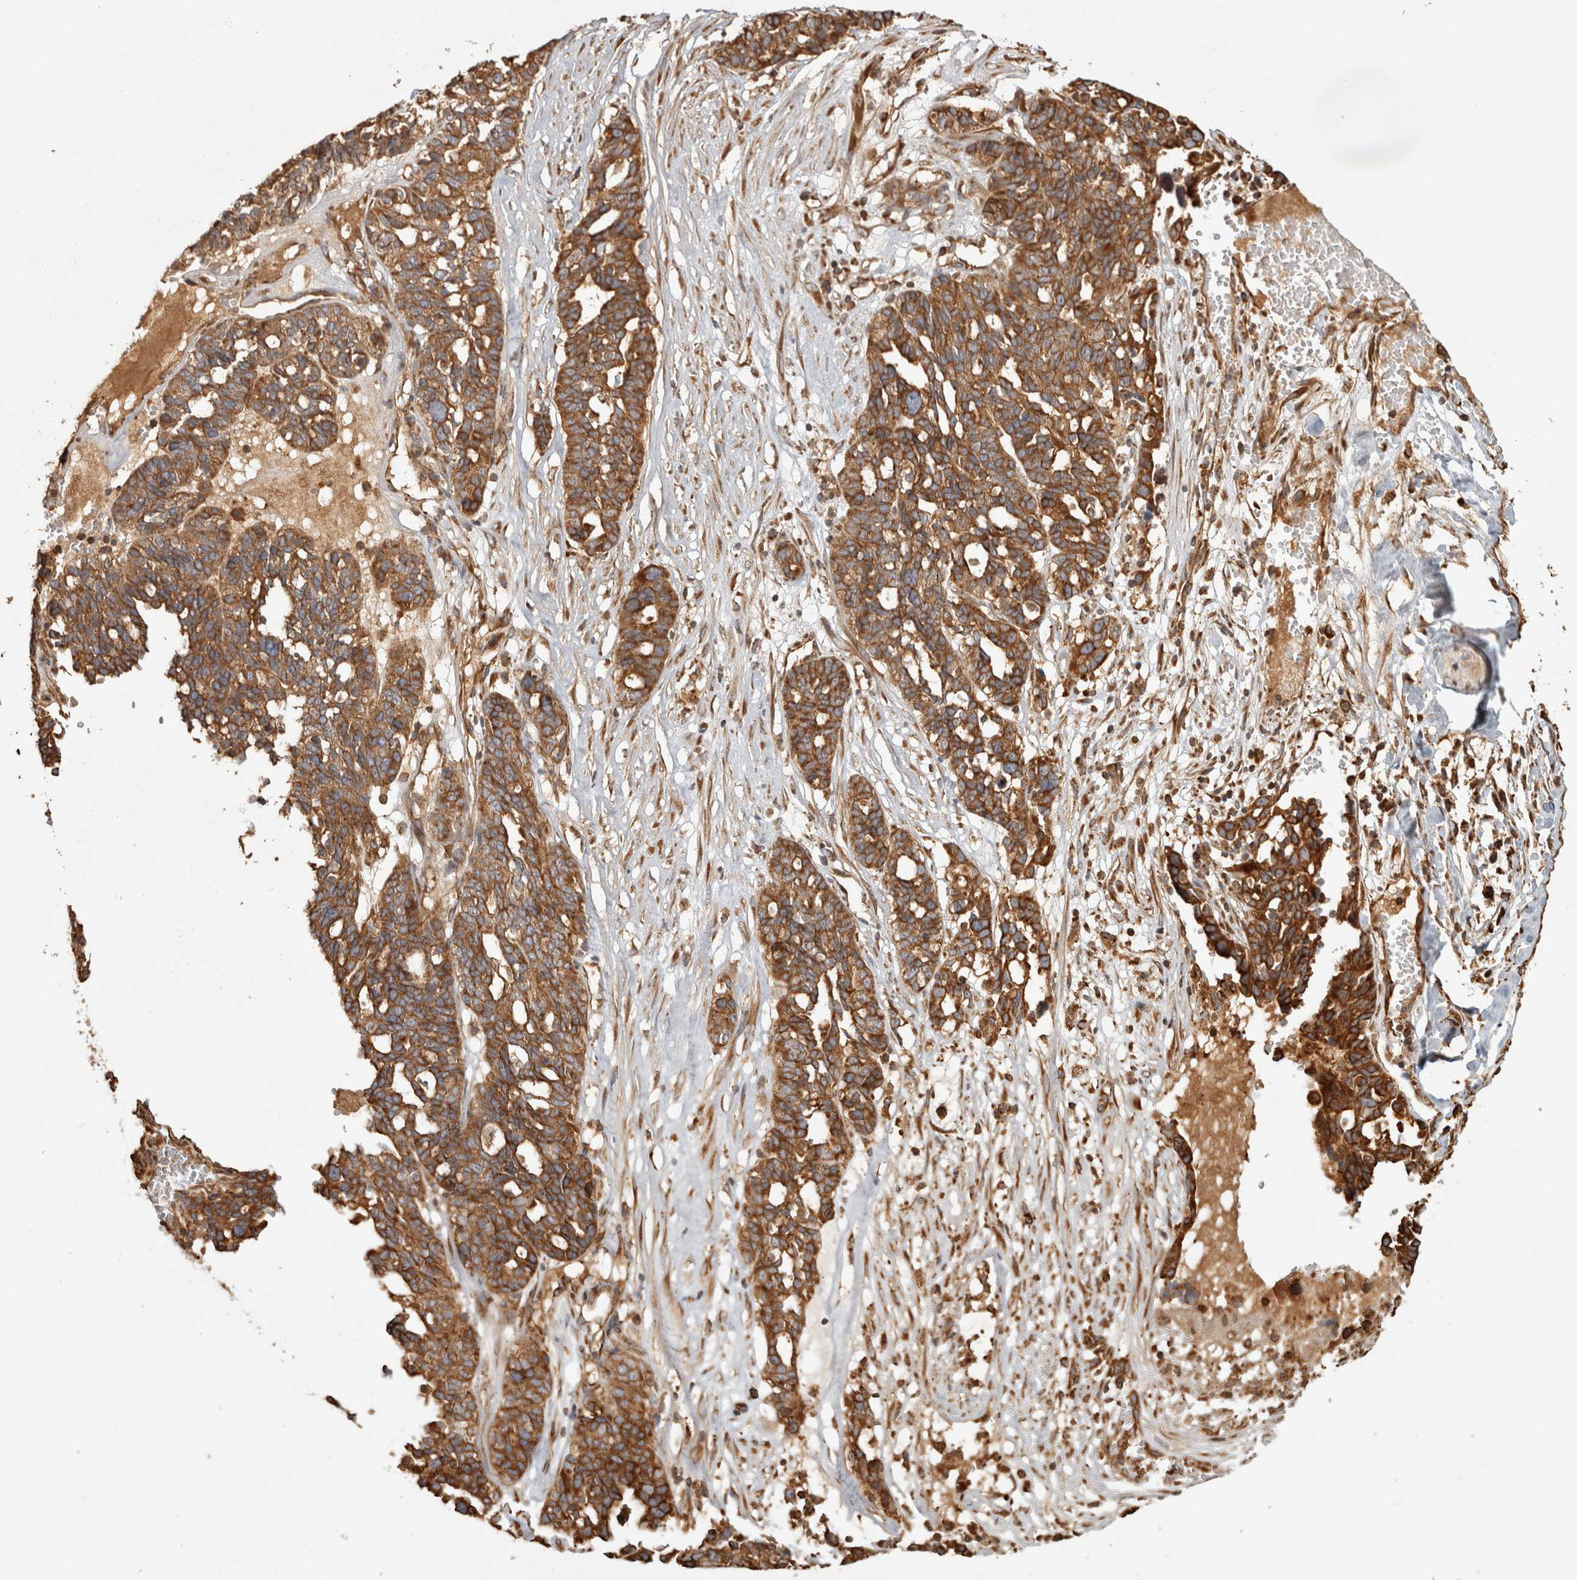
{"staining": {"intensity": "strong", "quantity": ">75%", "location": "cytoplasmic/membranous"}, "tissue": "ovarian cancer", "cell_type": "Tumor cells", "image_type": "cancer", "snomed": [{"axis": "morphology", "description": "Cystadenocarcinoma, serous, NOS"}, {"axis": "topography", "description": "Ovary"}], "caption": "An immunohistochemistry (IHC) image of neoplastic tissue is shown. Protein staining in brown highlights strong cytoplasmic/membranous positivity in ovarian cancer (serous cystadenocarcinoma) within tumor cells.", "gene": "CAMSAP2", "patient": {"sex": "female", "age": 59}}